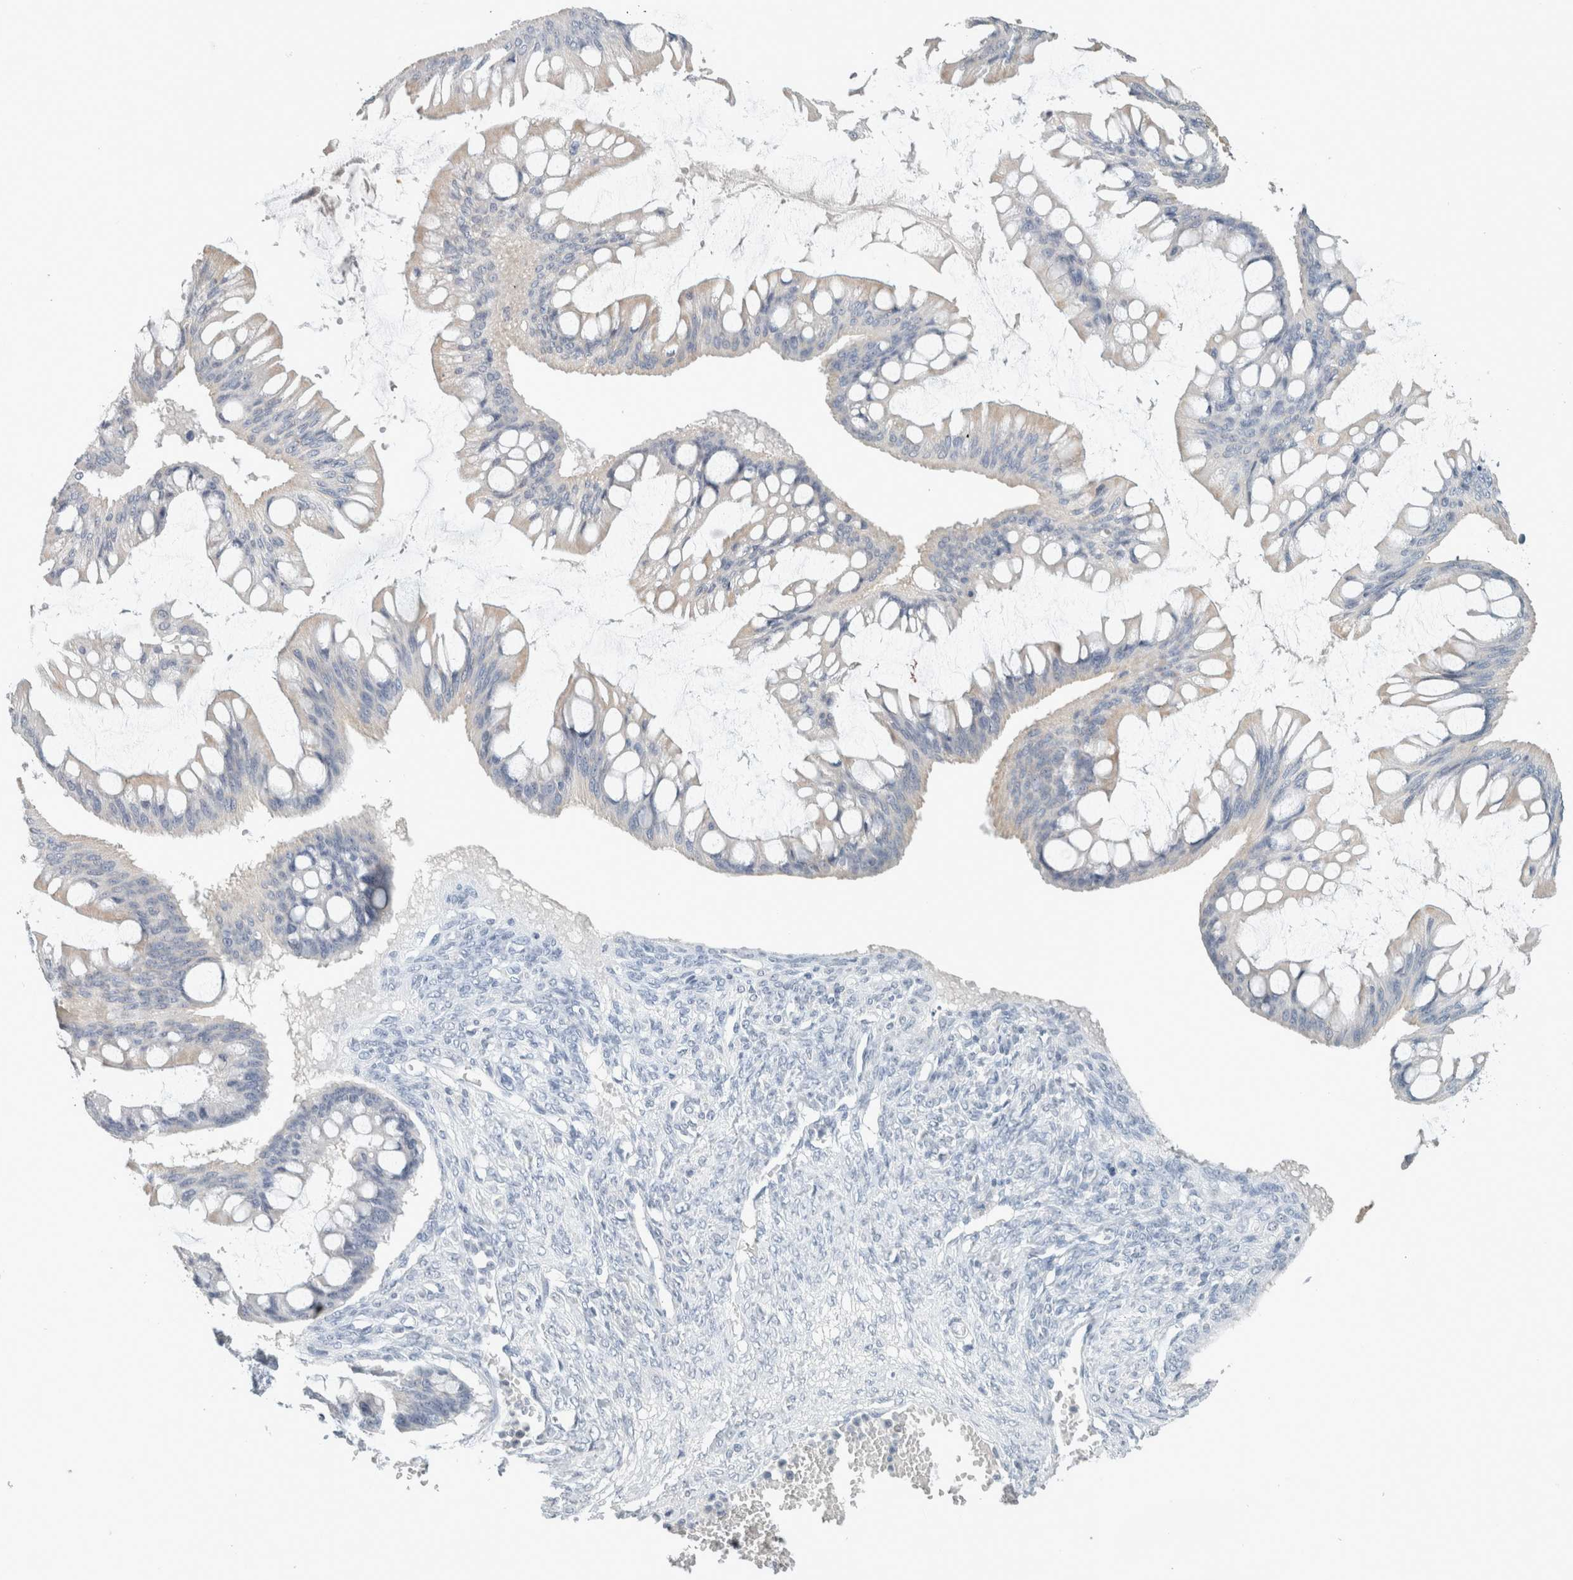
{"staining": {"intensity": "negative", "quantity": "none", "location": "none"}, "tissue": "ovarian cancer", "cell_type": "Tumor cells", "image_type": "cancer", "snomed": [{"axis": "morphology", "description": "Cystadenocarcinoma, mucinous, NOS"}, {"axis": "topography", "description": "Ovary"}], "caption": "Tumor cells show no significant protein expression in mucinous cystadenocarcinoma (ovarian).", "gene": "CRAT", "patient": {"sex": "female", "age": 73}}